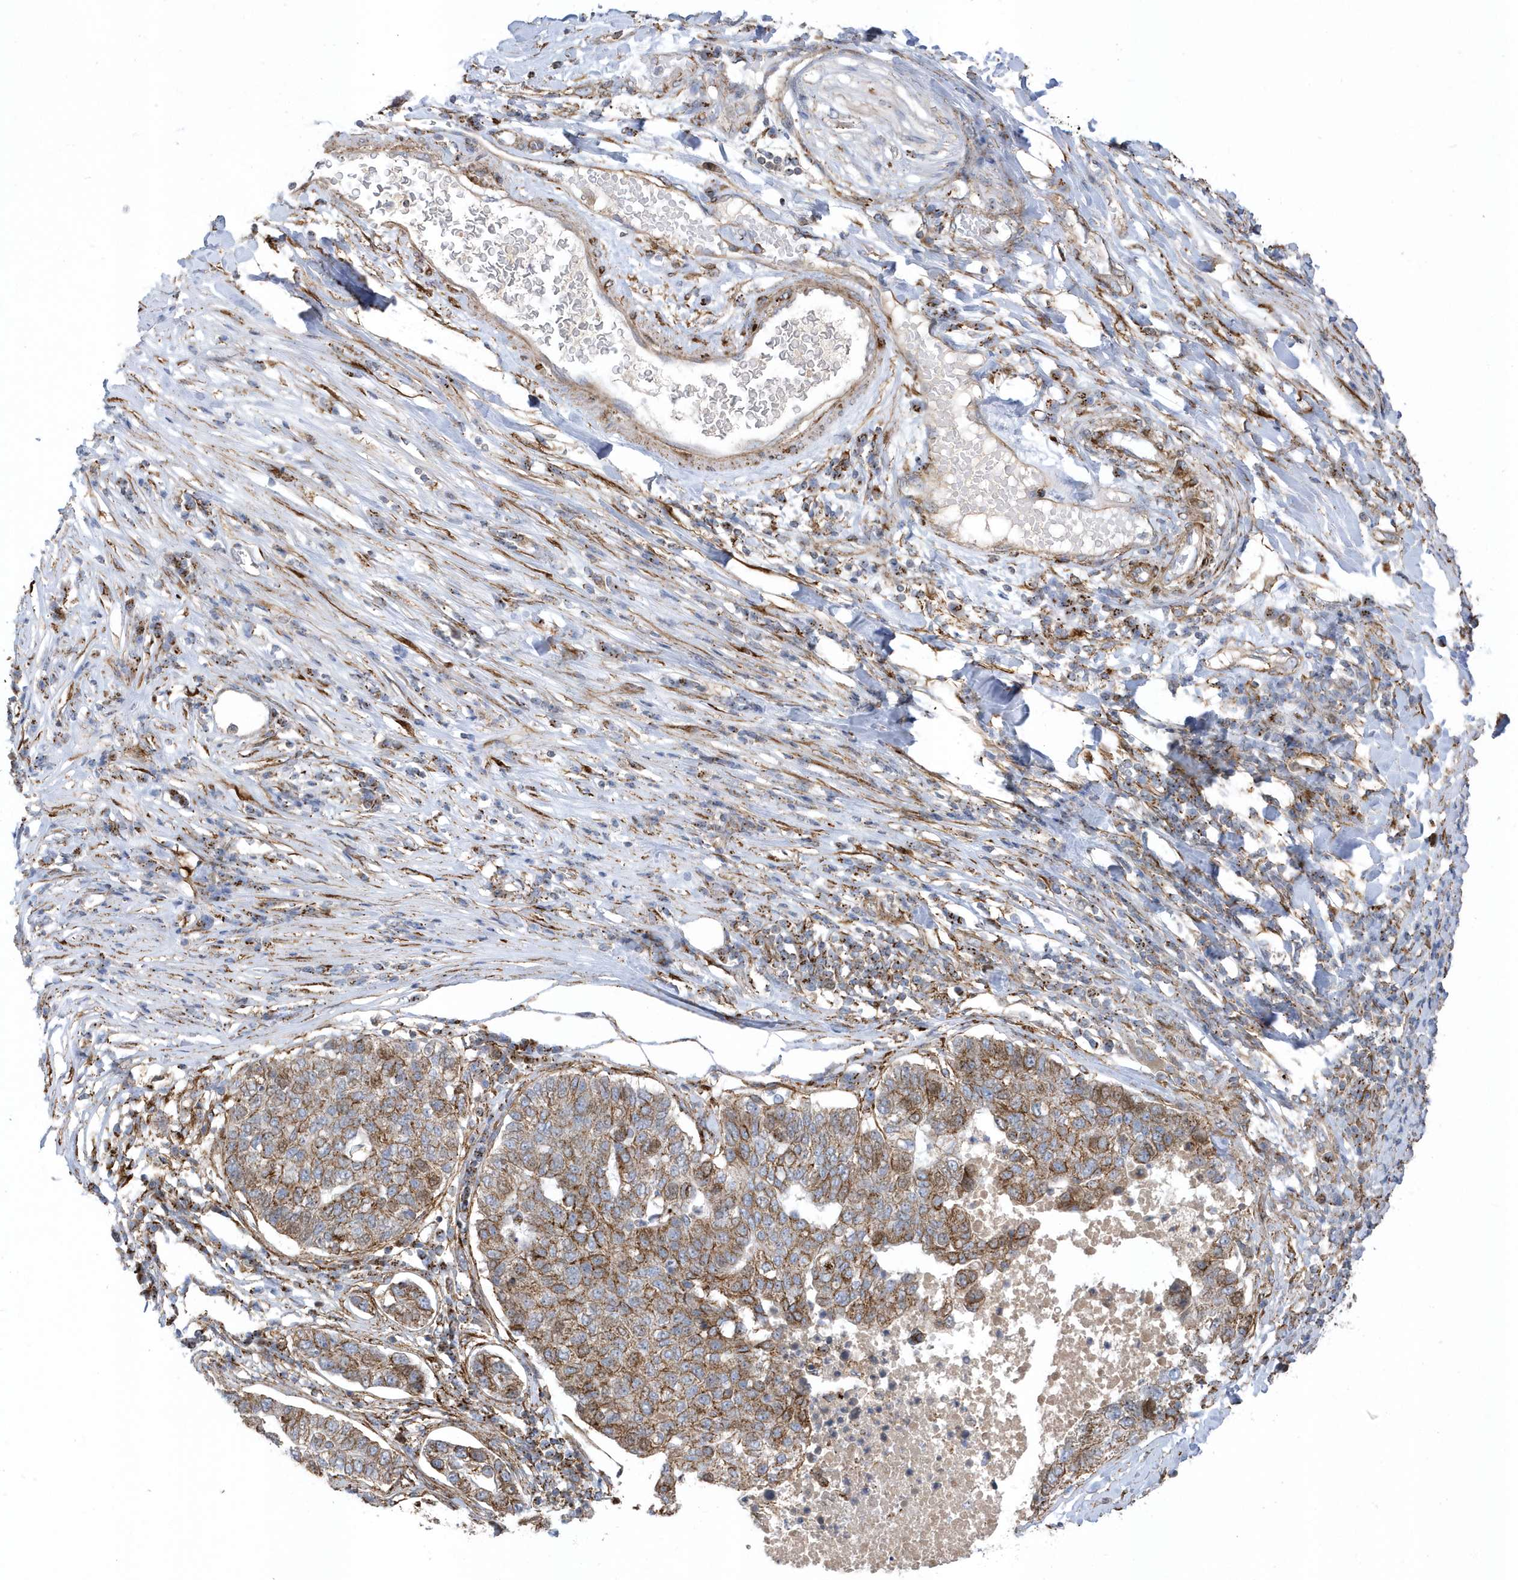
{"staining": {"intensity": "moderate", "quantity": ">75%", "location": "cytoplasmic/membranous,nuclear"}, "tissue": "pancreatic cancer", "cell_type": "Tumor cells", "image_type": "cancer", "snomed": [{"axis": "morphology", "description": "Adenocarcinoma, NOS"}, {"axis": "topography", "description": "Pancreas"}], "caption": "An immunohistochemistry histopathology image of neoplastic tissue is shown. Protein staining in brown labels moderate cytoplasmic/membranous and nuclear positivity in pancreatic cancer (adenocarcinoma) within tumor cells.", "gene": "HRH4", "patient": {"sex": "female", "age": 61}}